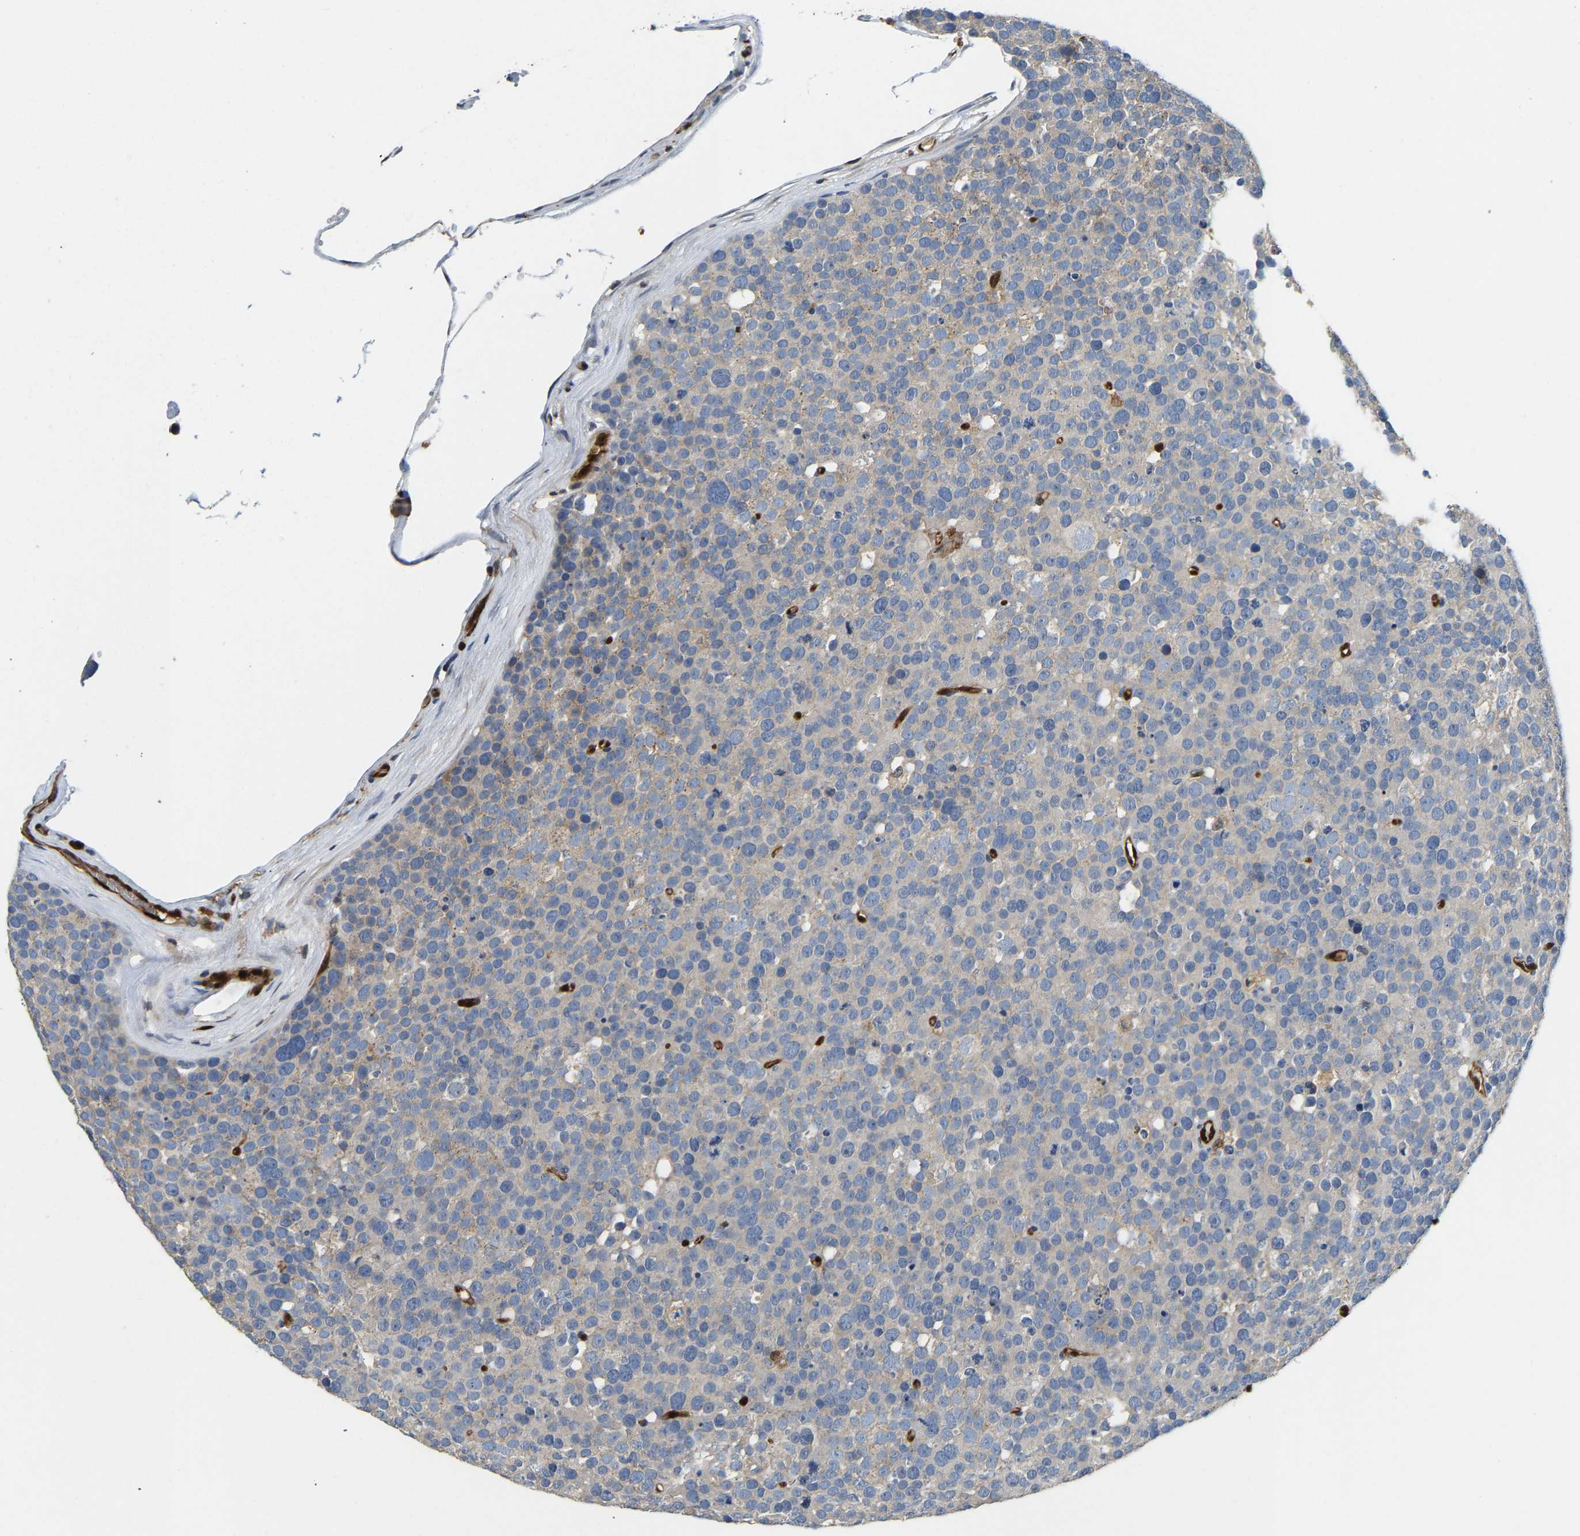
{"staining": {"intensity": "negative", "quantity": "none", "location": "none"}, "tissue": "testis cancer", "cell_type": "Tumor cells", "image_type": "cancer", "snomed": [{"axis": "morphology", "description": "Seminoma, NOS"}, {"axis": "topography", "description": "Testis"}], "caption": "Immunohistochemistry (IHC) image of human testis seminoma stained for a protein (brown), which reveals no expression in tumor cells.", "gene": "GIMAP7", "patient": {"sex": "male", "age": 71}}